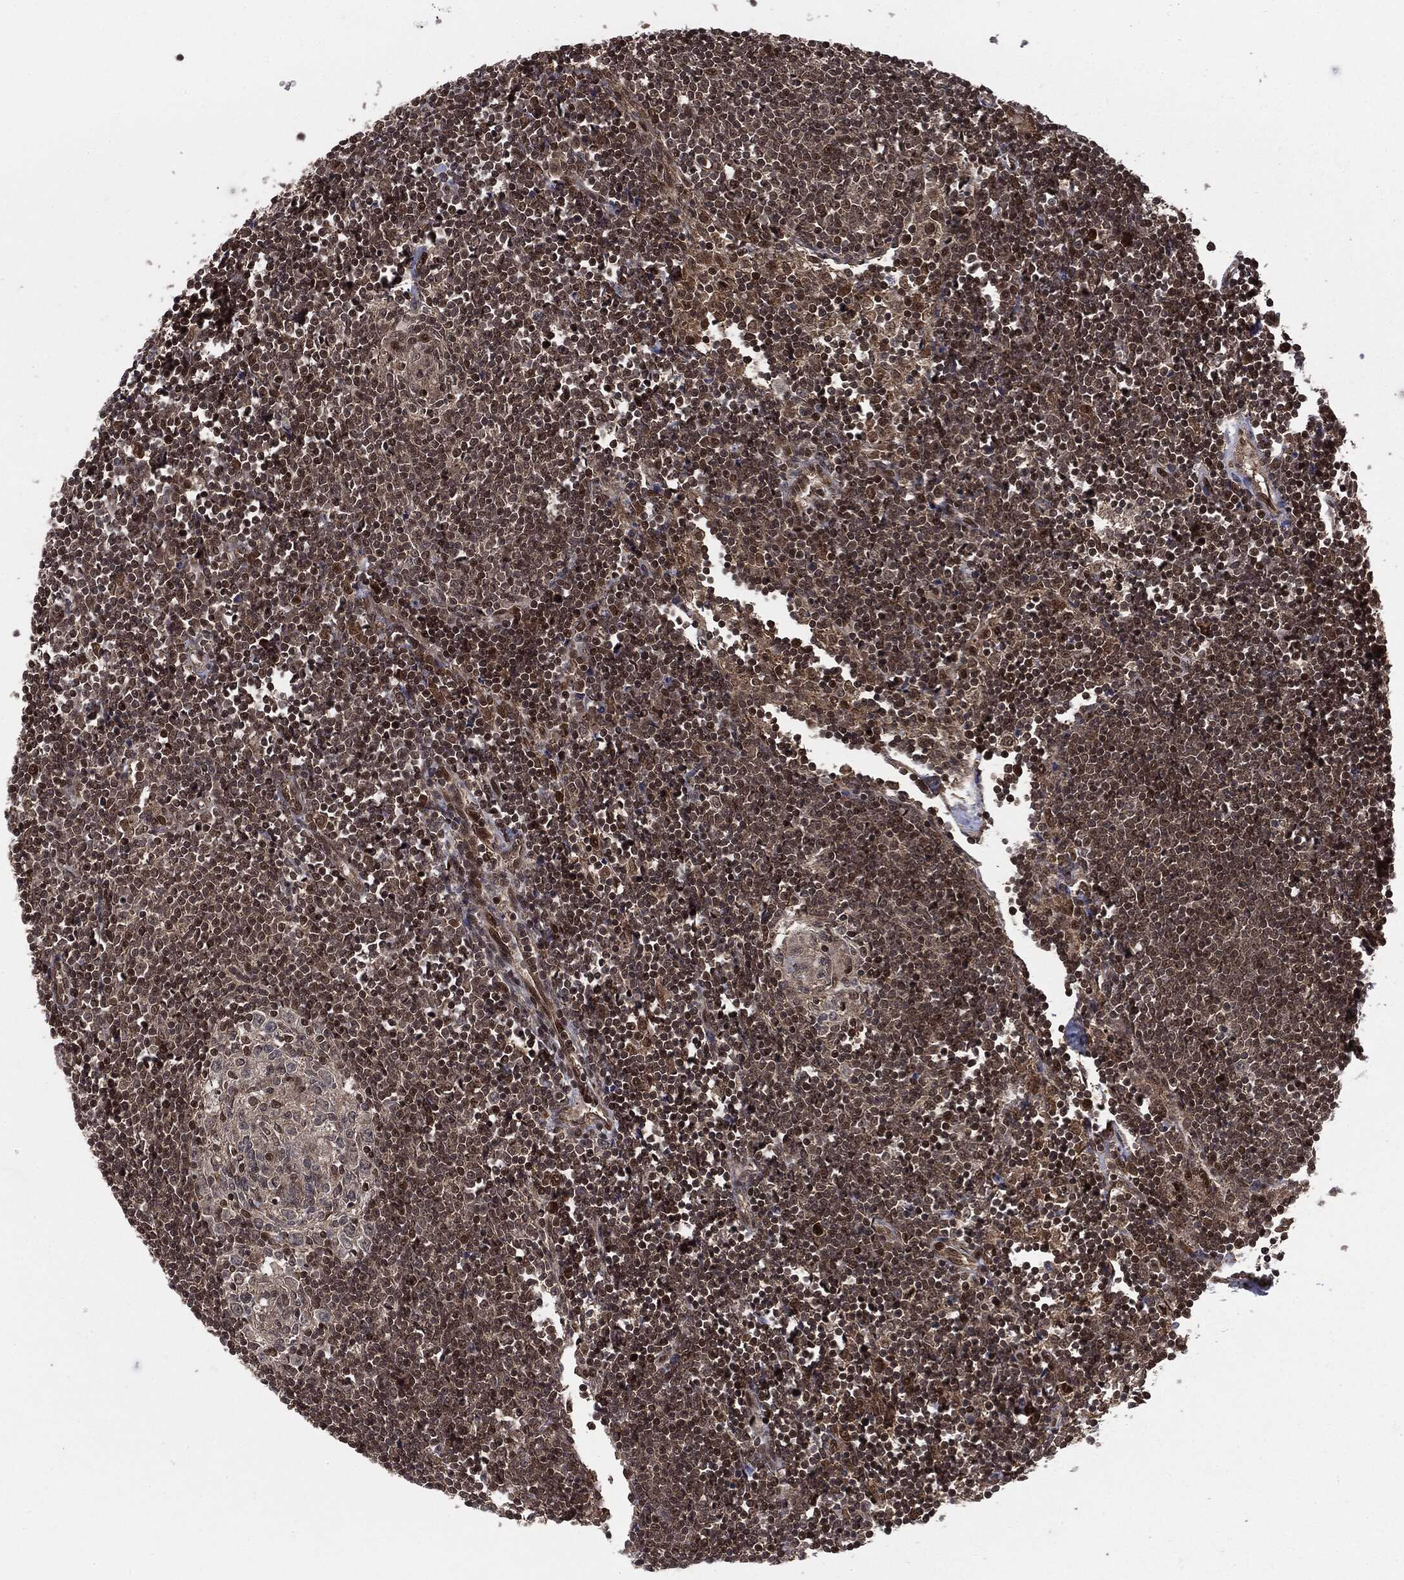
{"staining": {"intensity": "negative", "quantity": "none", "location": "none"}, "tissue": "lymph node", "cell_type": "Germinal center cells", "image_type": "normal", "snomed": [{"axis": "morphology", "description": "Normal tissue, NOS"}, {"axis": "morphology", "description": "Adenocarcinoma, NOS"}, {"axis": "topography", "description": "Lymph node"}, {"axis": "topography", "description": "Pancreas"}], "caption": "IHC image of normal lymph node: lymph node stained with DAB reveals no significant protein expression in germinal center cells. (Stains: DAB immunohistochemistry with hematoxylin counter stain, Microscopy: brightfield microscopy at high magnification).", "gene": "PTPA", "patient": {"sex": "female", "age": 58}}